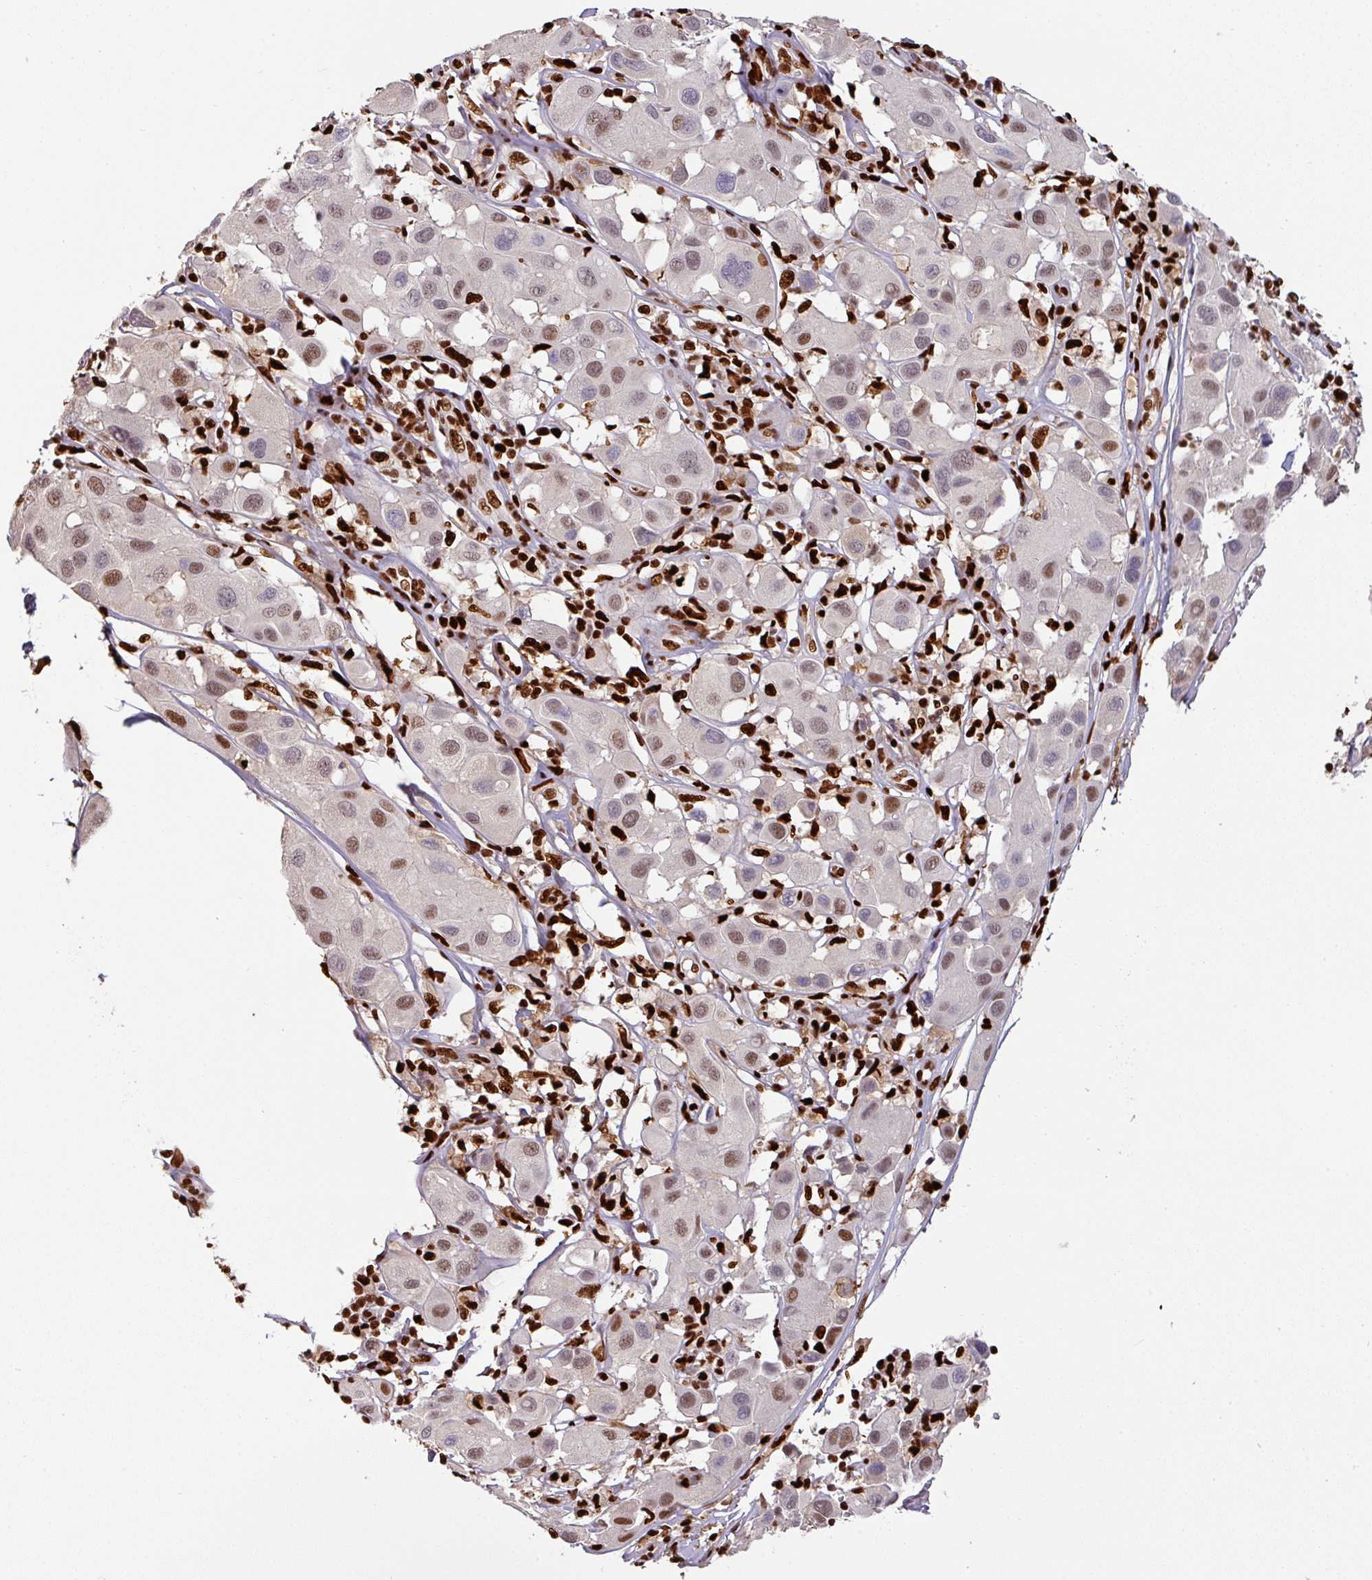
{"staining": {"intensity": "moderate", "quantity": "<25%", "location": "nuclear"}, "tissue": "melanoma", "cell_type": "Tumor cells", "image_type": "cancer", "snomed": [{"axis": "morphology", "description": "Malignant melanoma, Metastatic site"}, {"axis": "topography", "description": "Skin"}], "caption": "Immunohistochemical staining of human melanoma shows low levels of moderate nuclear protein positivity in about <25% of tumor cells.", "gene": "SAMHD1", "patient": {"sex": "male", "age": 41}}